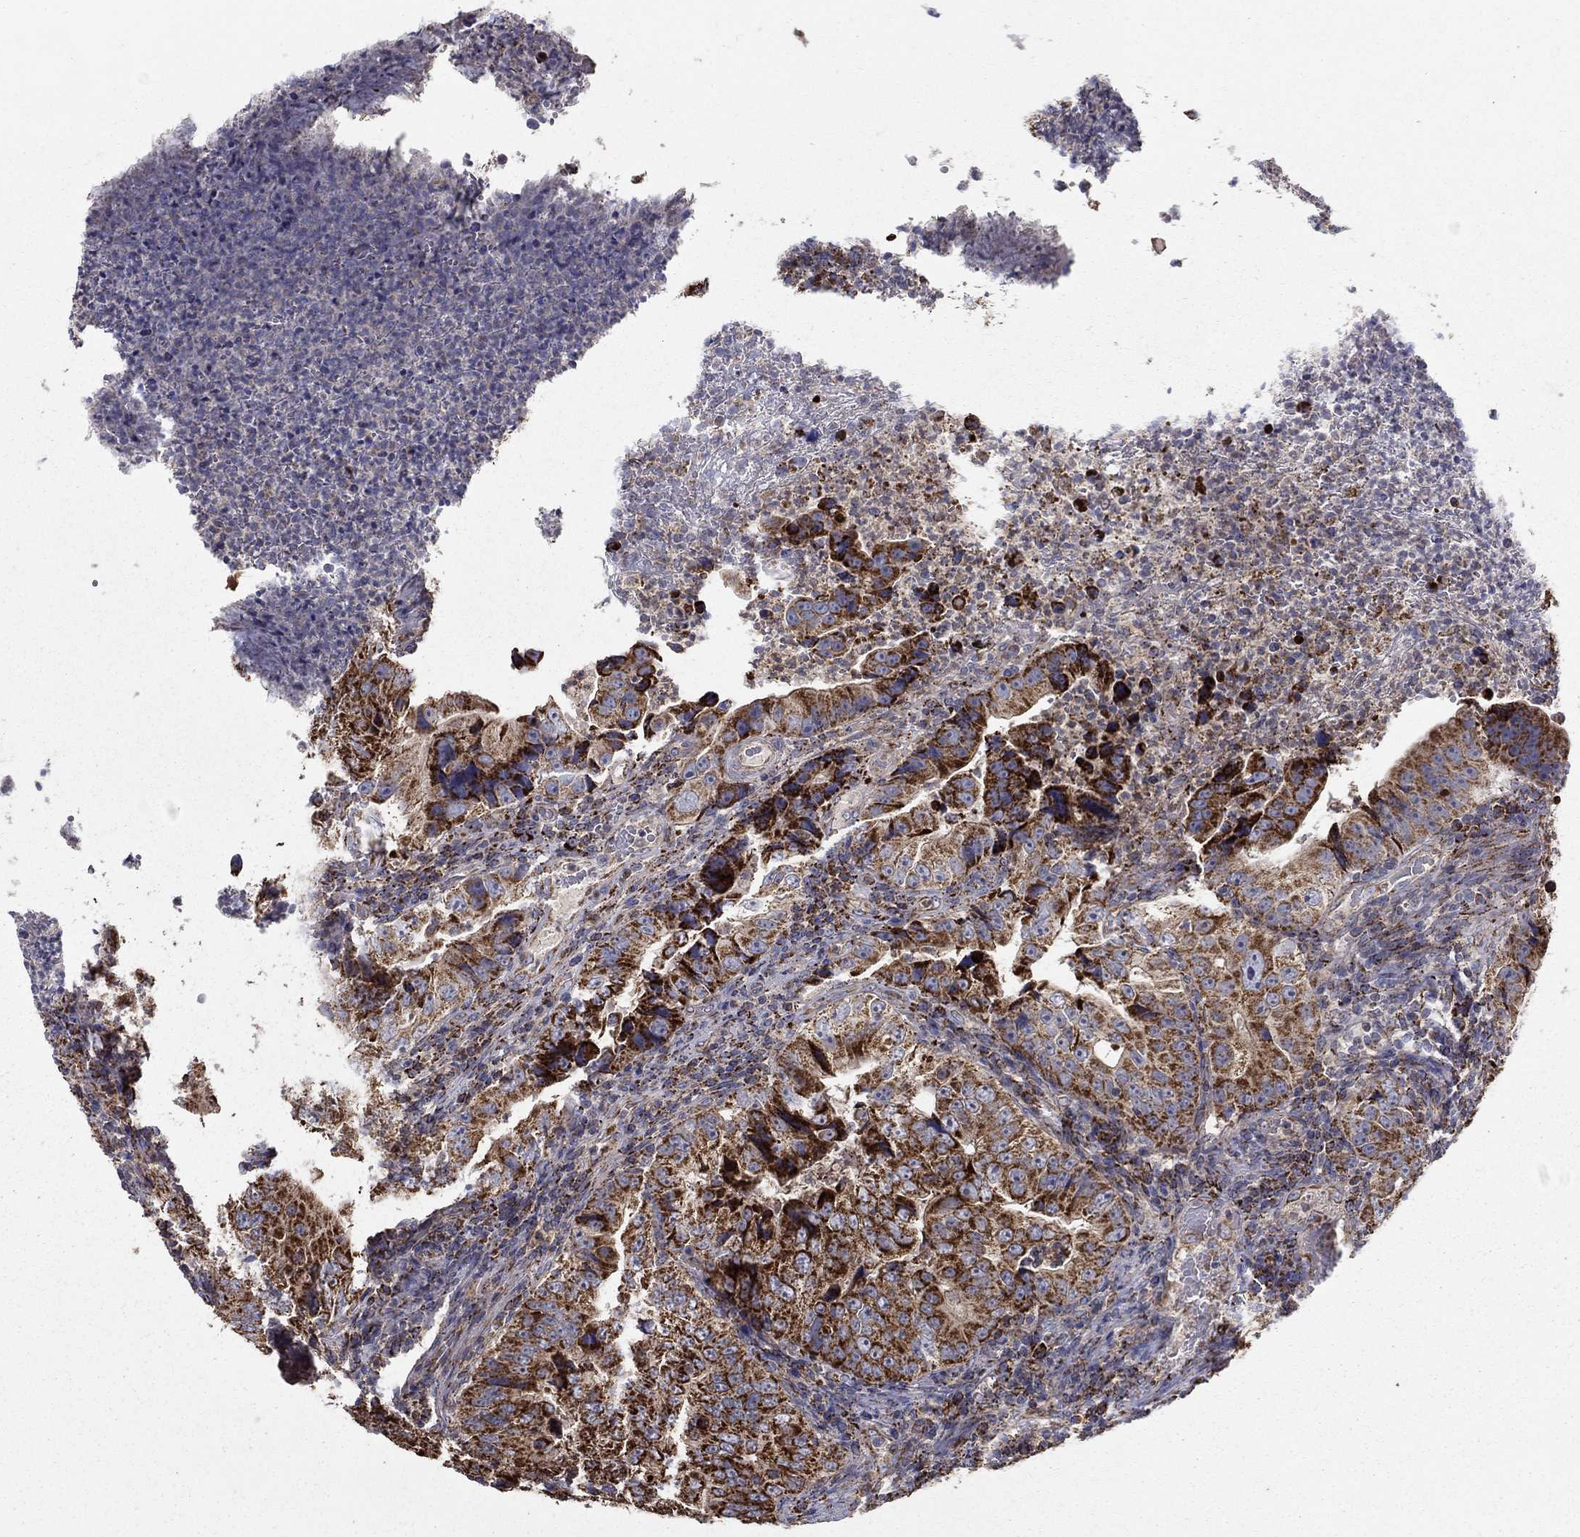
{"staining": {"intensity": "strong", "quantity": ">75%", "location": "cytoplasmic/membranous"}, "tissue": "colorectal cancer", "cell_type": "Tumor cells", "image_type": "cancer", "snomed": [{"axis": "morphology", "description": "Adenocarcinoma, NOS"}, {"axis": "topography", "description": "Colon"}], "caption": "Immunohistochemical staining of adenocarcinoma (colorectal) displays high levels of strong cytoplasmic/membranous staining in approximately >75% of tumor cells.", "gene": "GCSH", "patient": {"sex": "female", "age": 72}}